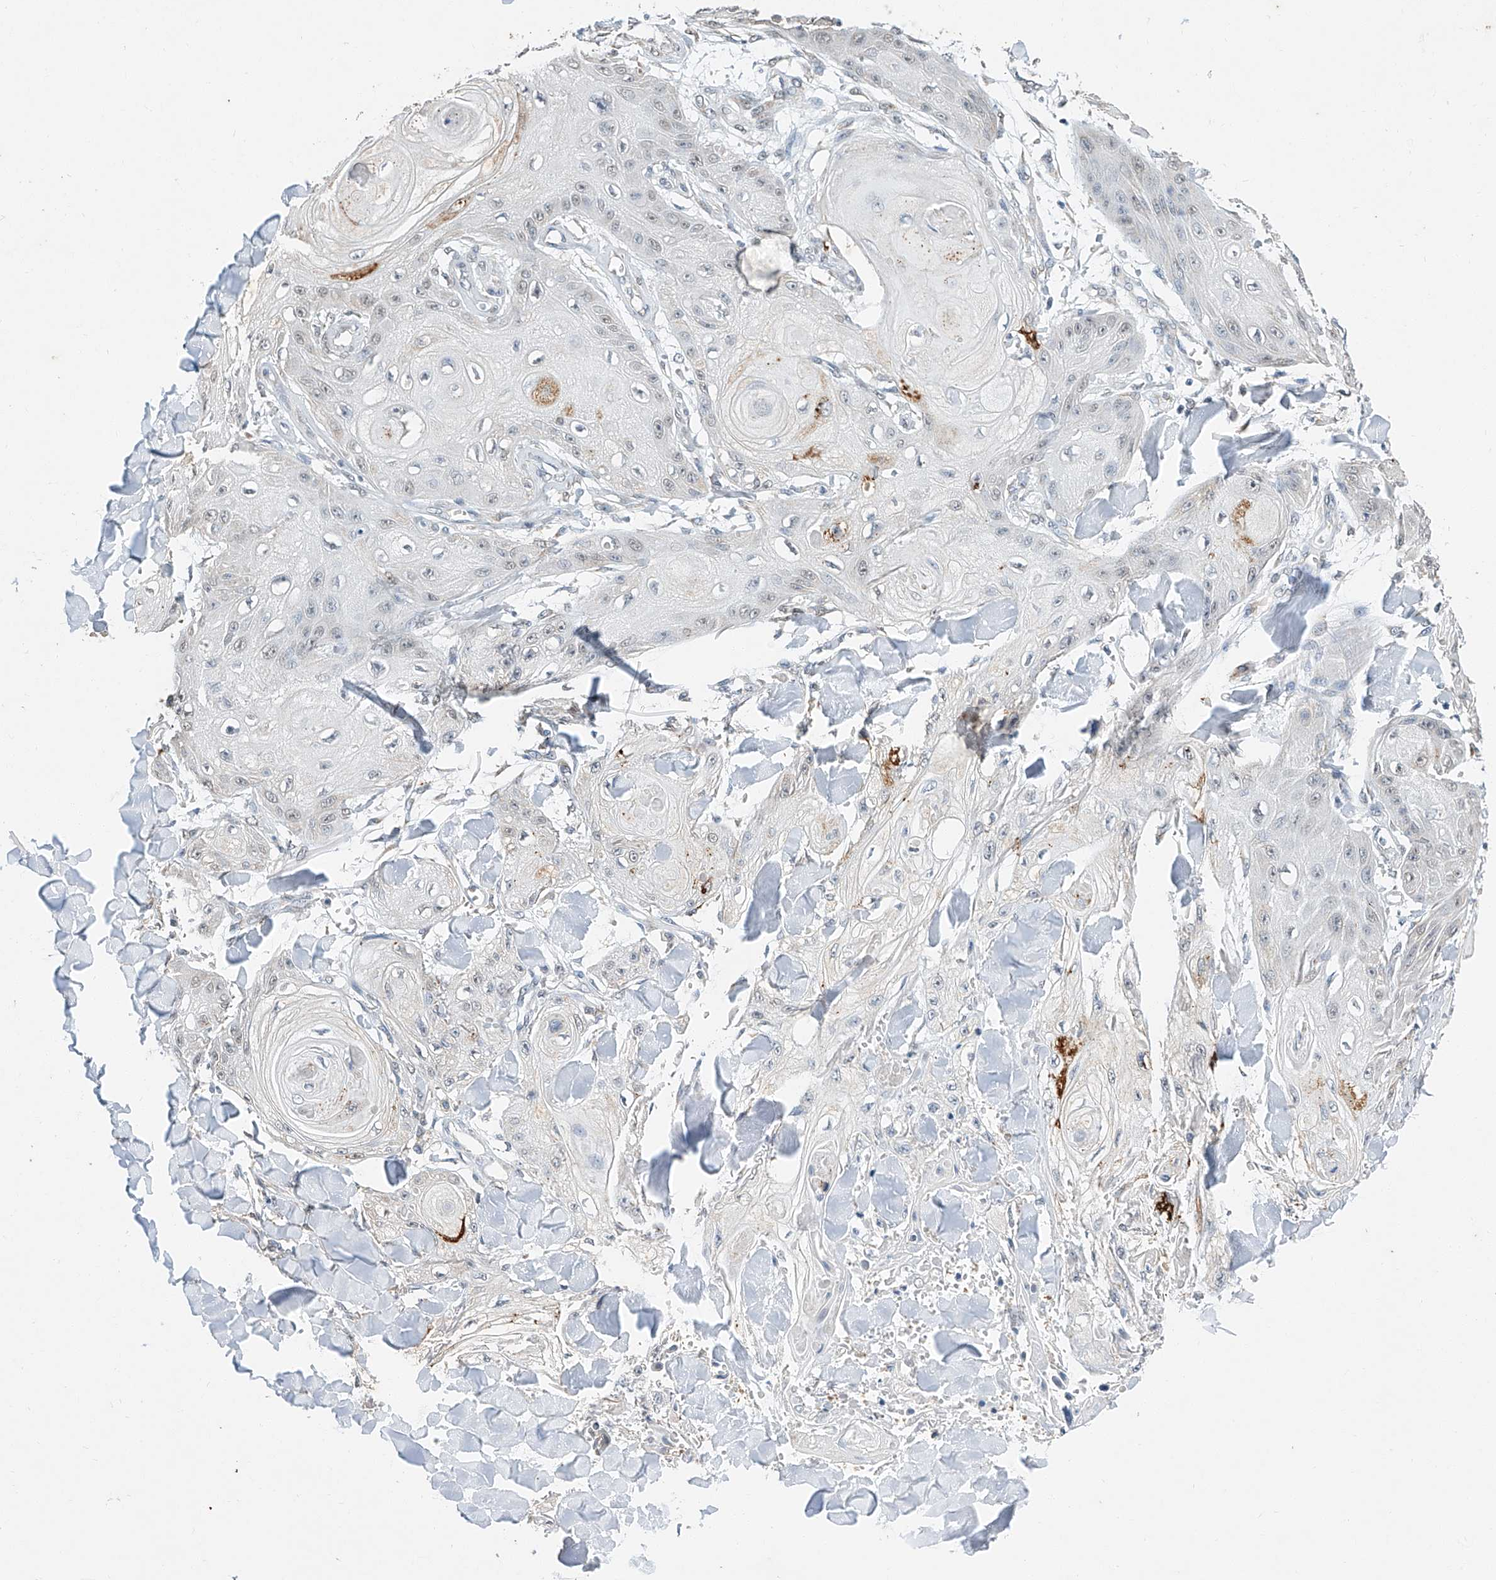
{"staining": {"intensity": "weak", "quantity": "<25%", "location": "cytoplasmic/membranous"}, "tissue": "skin cancer", "cell_type": "Tumor cells", "image_type": "cancer", "snomed": [{"axis": "morphology", "description": "Squamous cell carcinoma, NOS"}, {"axis": "topography", "description": "Skin"}], "caption": "IHC histopathology image of neoplastic tissue: squamous cell carcinoma (skin) stained with DAB (3,3'-diaminobenzidine) exhibits no significant protein staining in tumor cells.", "gene": "CTDP1", "patient": {"sex": "male", "age": 74}}